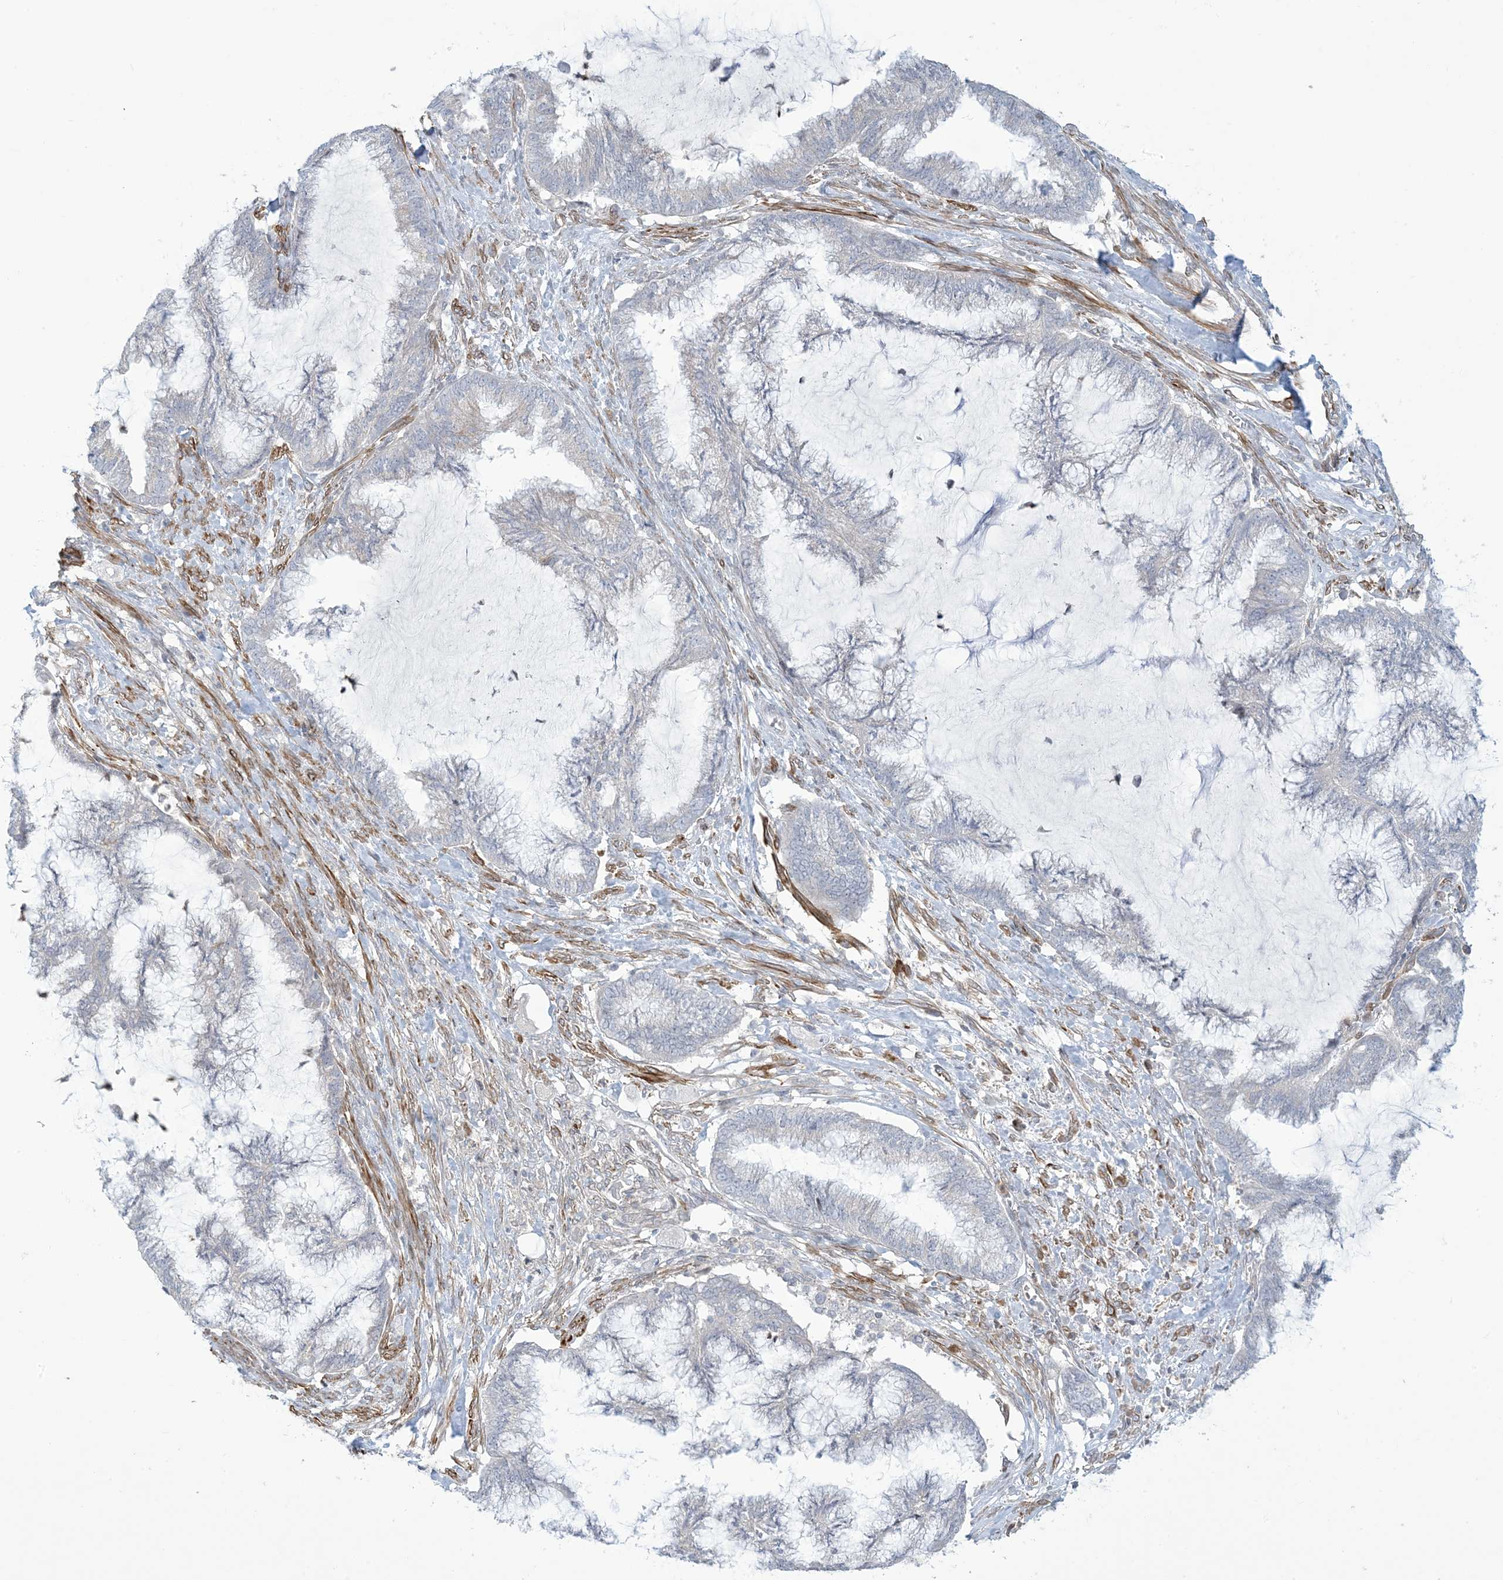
{"staining": {"intensity": "negative", "quantity": "none", "location": "none"}, "tissue": "endometrial cancer", "cell_type": "Tumor cells", "image_type": "cancer", "snomed": [{"axis": "morphology", "description": "Adenocarcinoma, NOS"}, {"axis": "topography", "description": "Endometrium"}], "caption": "This is an immunohistochemistry image of human endometrial cancer (adenocarcinoma). There is no positivity in tumor cells.", "gene": "AFTPH", "patient": {"sex": "female", "age": 86}}